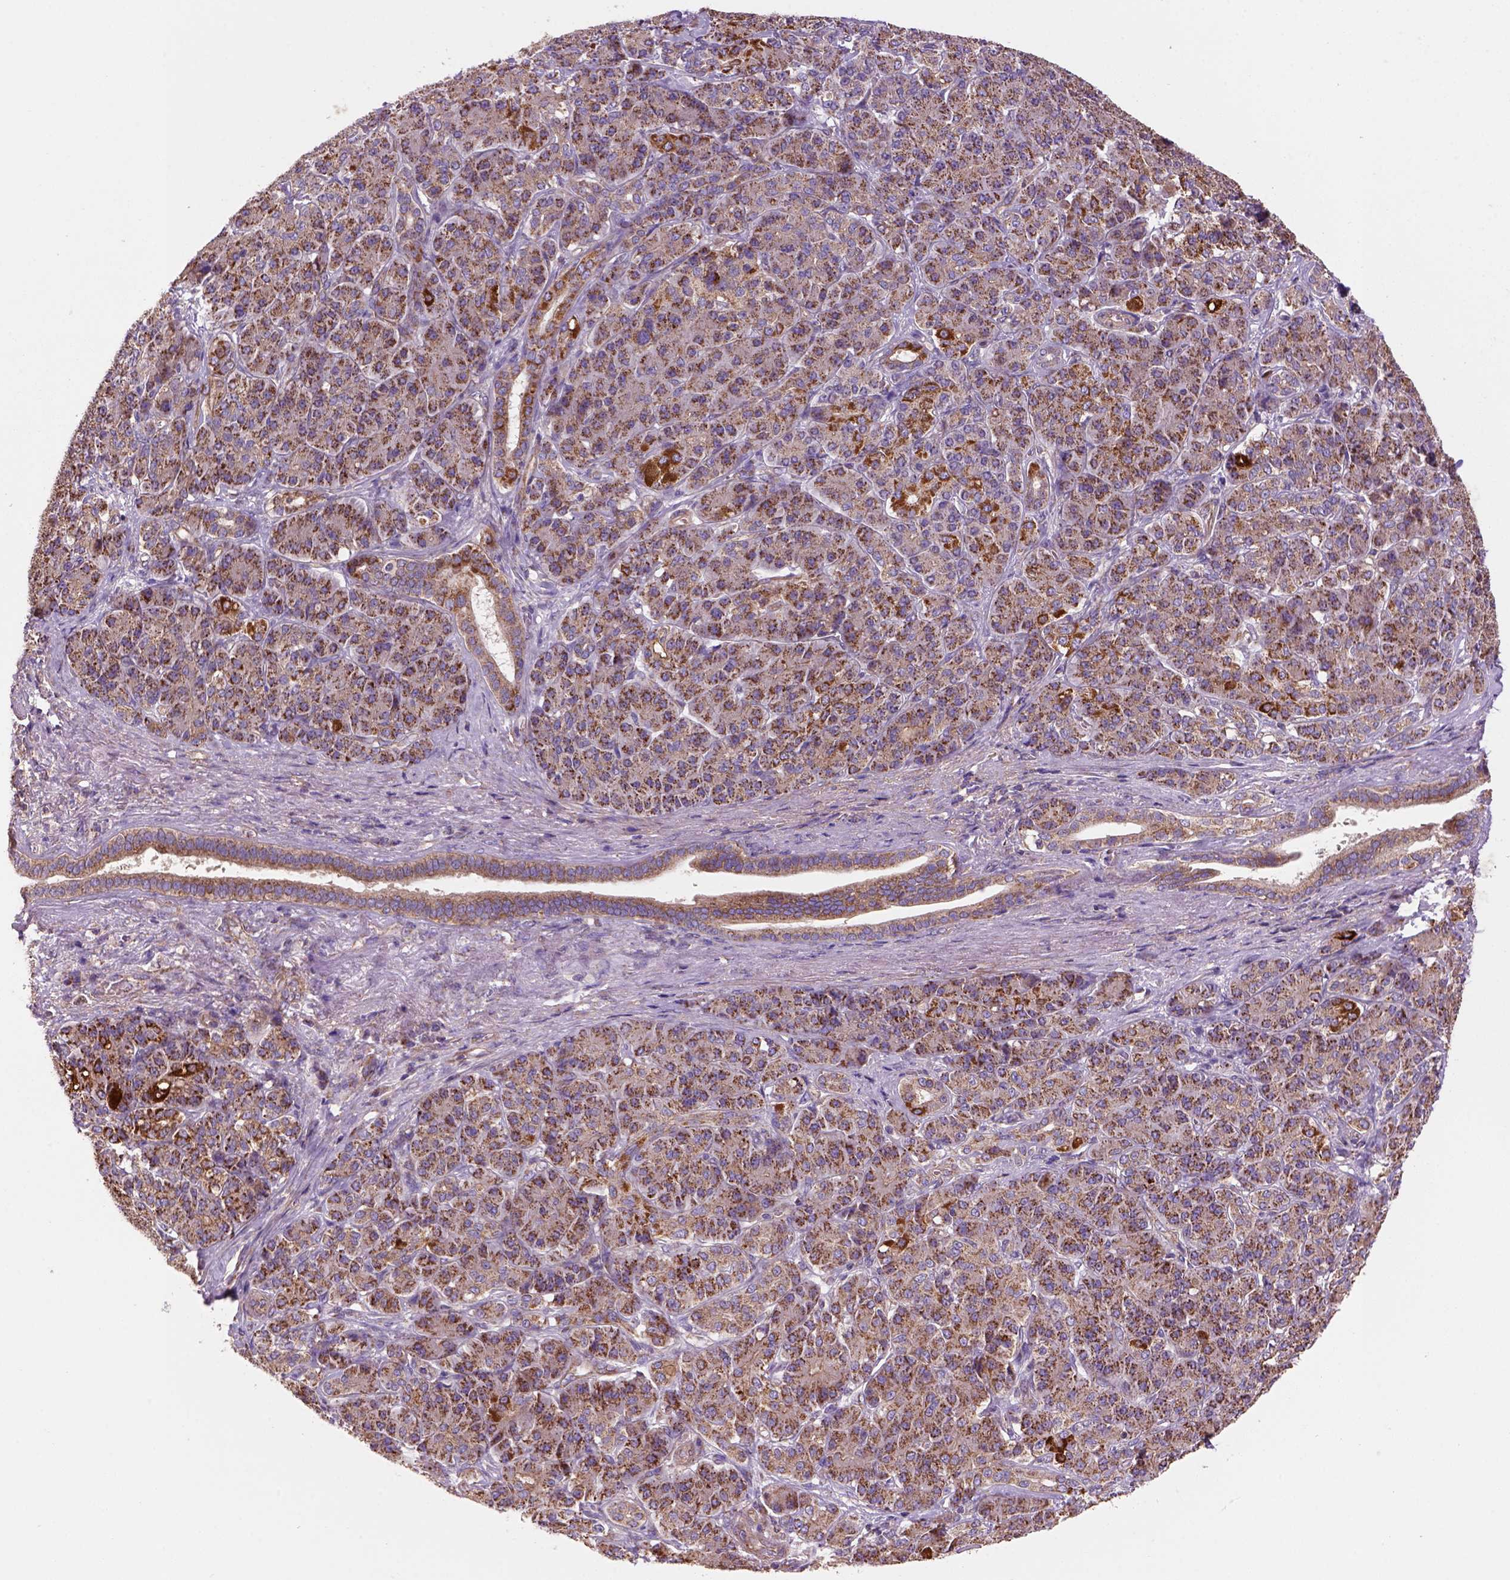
{"staining": {"intensity": "strong", "quantity": "<25%", "location": "cytoplasmic/membranous"}, "tissue": "pancreatic cancer", "cell_type": "Tumor cells", "image_type": "cancer", "snomed": [{"axis": "morphology", "description": "Normal tissue, NOS"}, {"axis": "morphology", "description": "Inflammation, NOS"}, {"axis": "morphology", "description": "Adenocarcinoma, NOS"}, {"axis": "topography", "description": "Pancreas"}], "caption": "Brown immunohistochemical staining in pancreatic cancer displays strong cytoplasmic/membranous staining in approximately <25% of tumor cells.", "gene": "WARS2", "patient": {"sex": "male", "age": 57}}